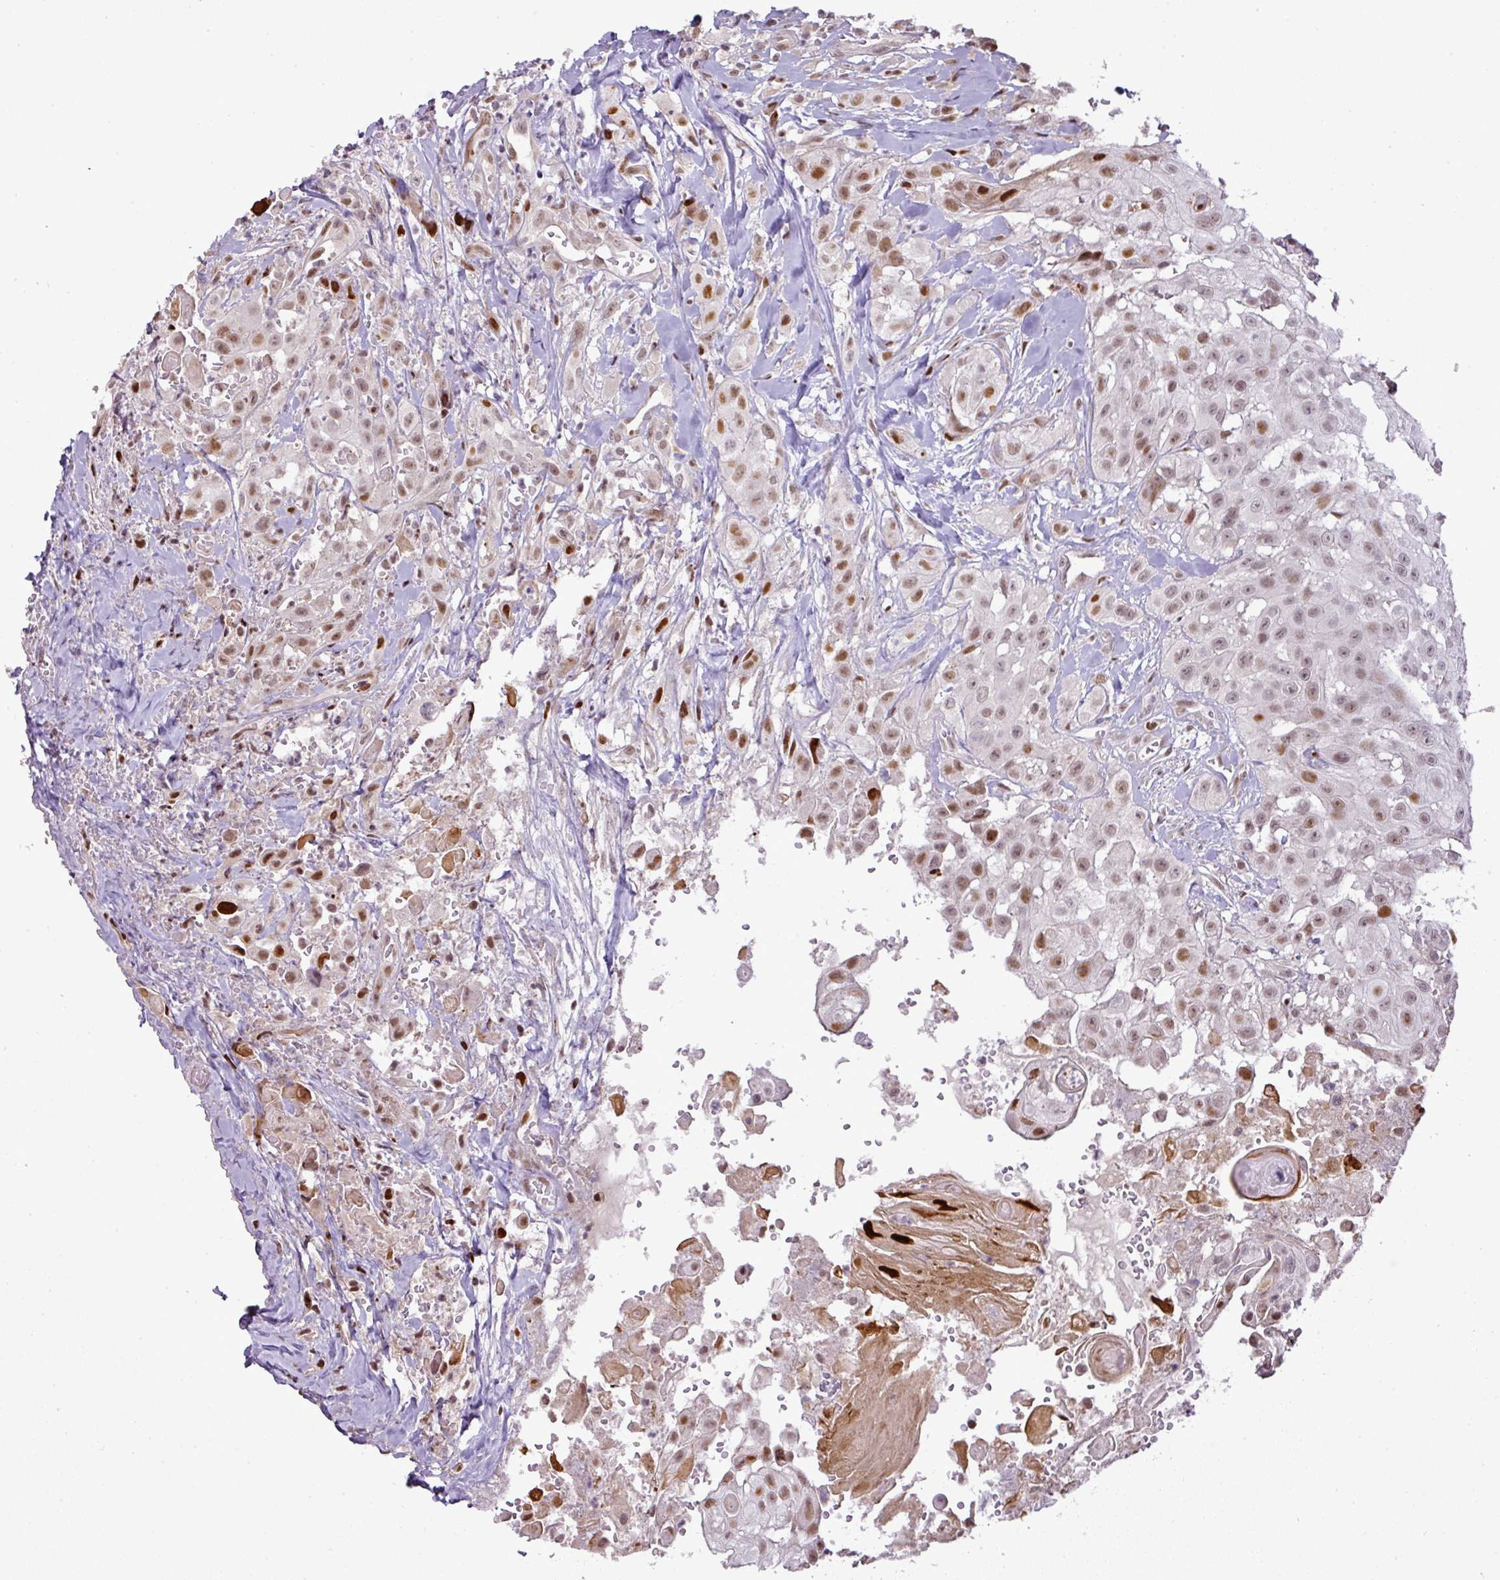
{"staining": {"intensity": "moderate", "quantity": ">75%", "location": "nuclear"}, "tissue": "head and neck cancer", "cell_type": "Tumor cells", "image_type": "cancer", "snomed": [{"axis": "morphology", "description": "Squamous cell carcinoma, NOS"}, {"axis": "topography", "description": "Head-Neck"}], "caption": "Immunohistochemical staining of human head and neck cancer (squamous cell carcinoma) exhibits medium levels of moderate nuclear protein staining in about >75% of tumor cells. The staining was performed using DAB to visualize the protein expression in brown, while the nuclei were stained in blue with hematoxylin (Magnification: 20x).", "gene": "MYSM1", "patient": {"sex": "male", "age": 83}}